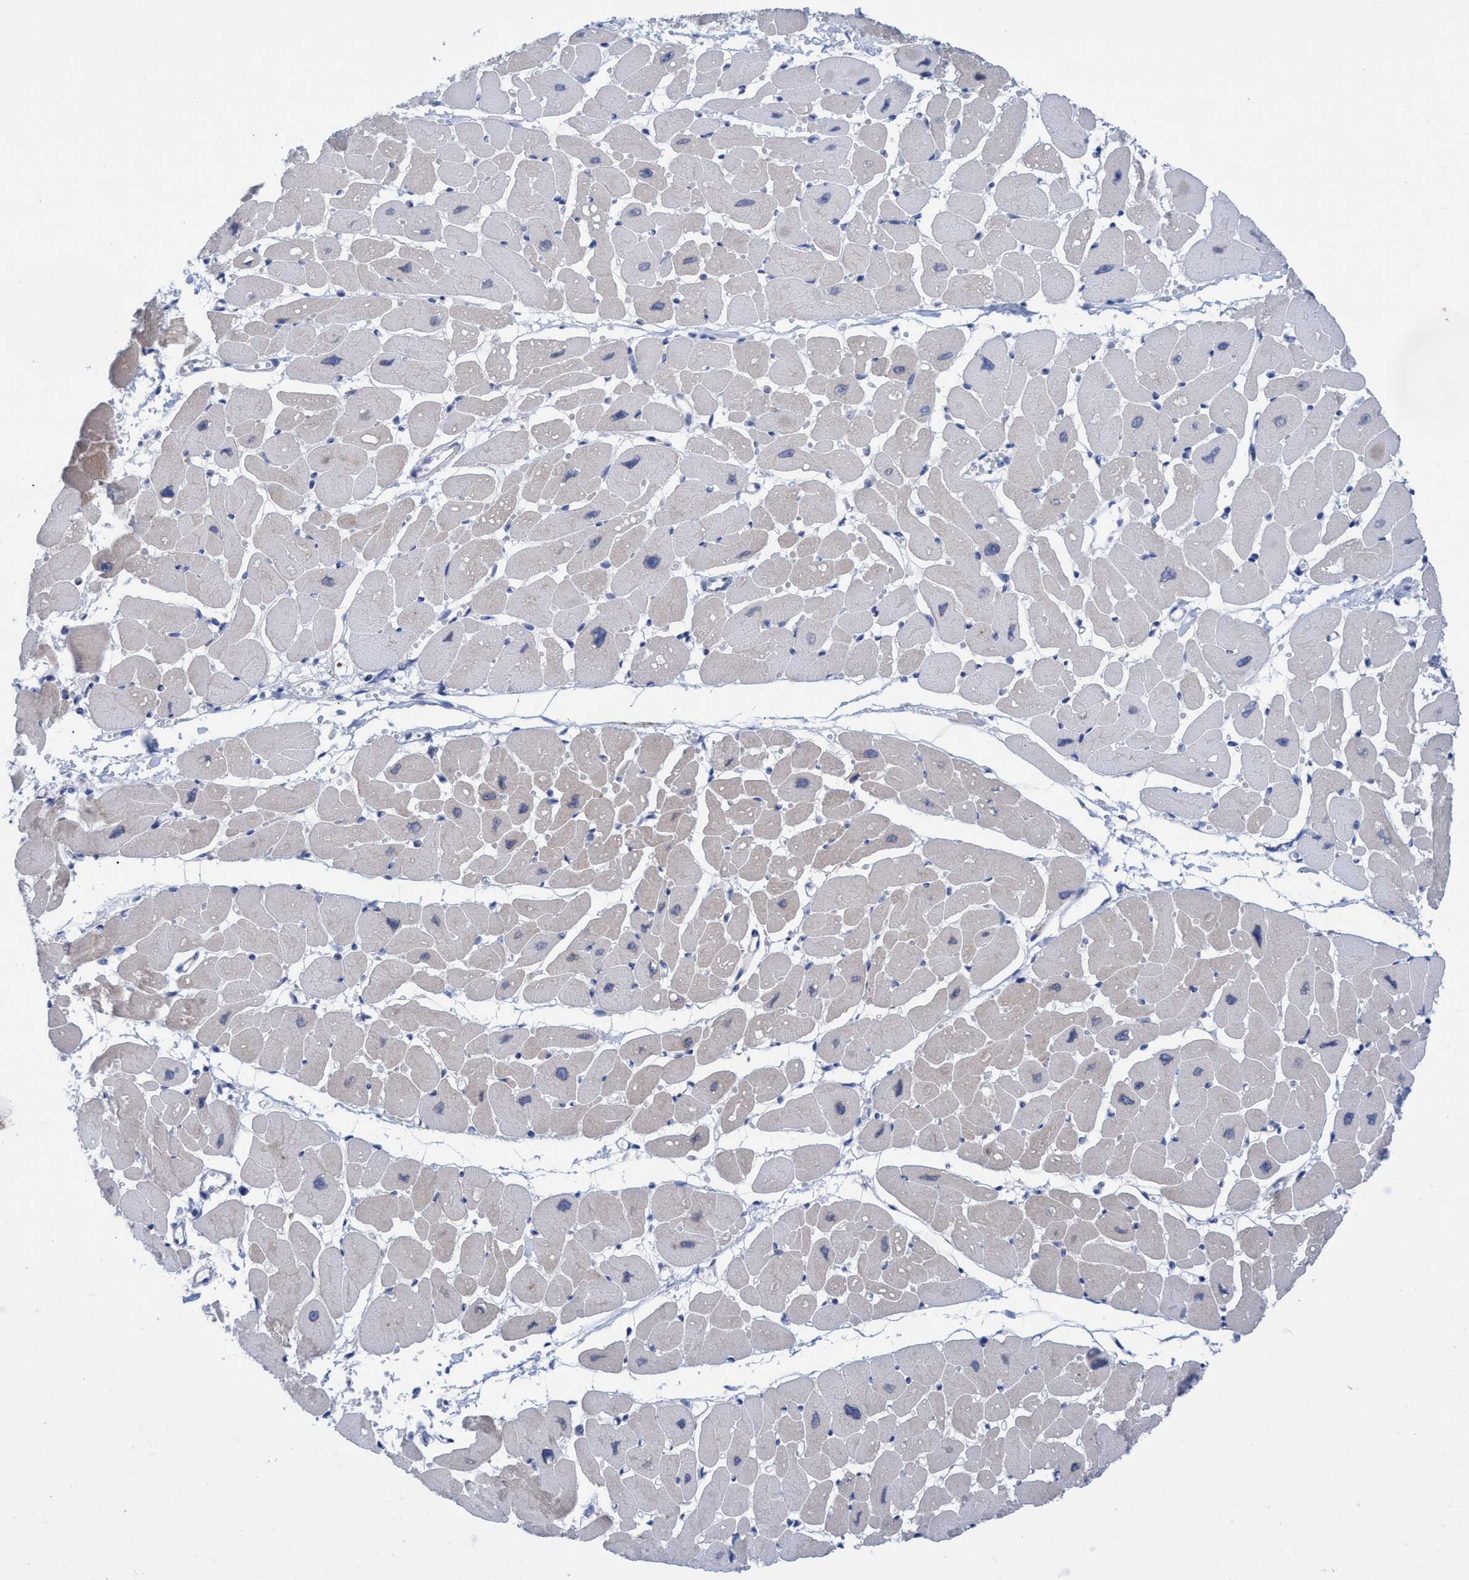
{"staining": {"intensity": "weak", "quantity": "25%-75%", "location": "cytoplasmic/membranous"}, "tissue": "heart muscle", "cell_type": "Cardiomyocytes", "image_type": "normal", "snomed": [{"axis": "morphology", "description": "Normal tissue, NOS"}, {"axis": "topography", "description": "Heart"}], "caption": "Normal heart muscle exhibits weak cytoplasmic/membranous staining in about 25%-75% of cardiomyocytes, visualized by immunohistochemistry.", "gene": "RSAD1", "patient": {"sex": "female", "age": 54}}